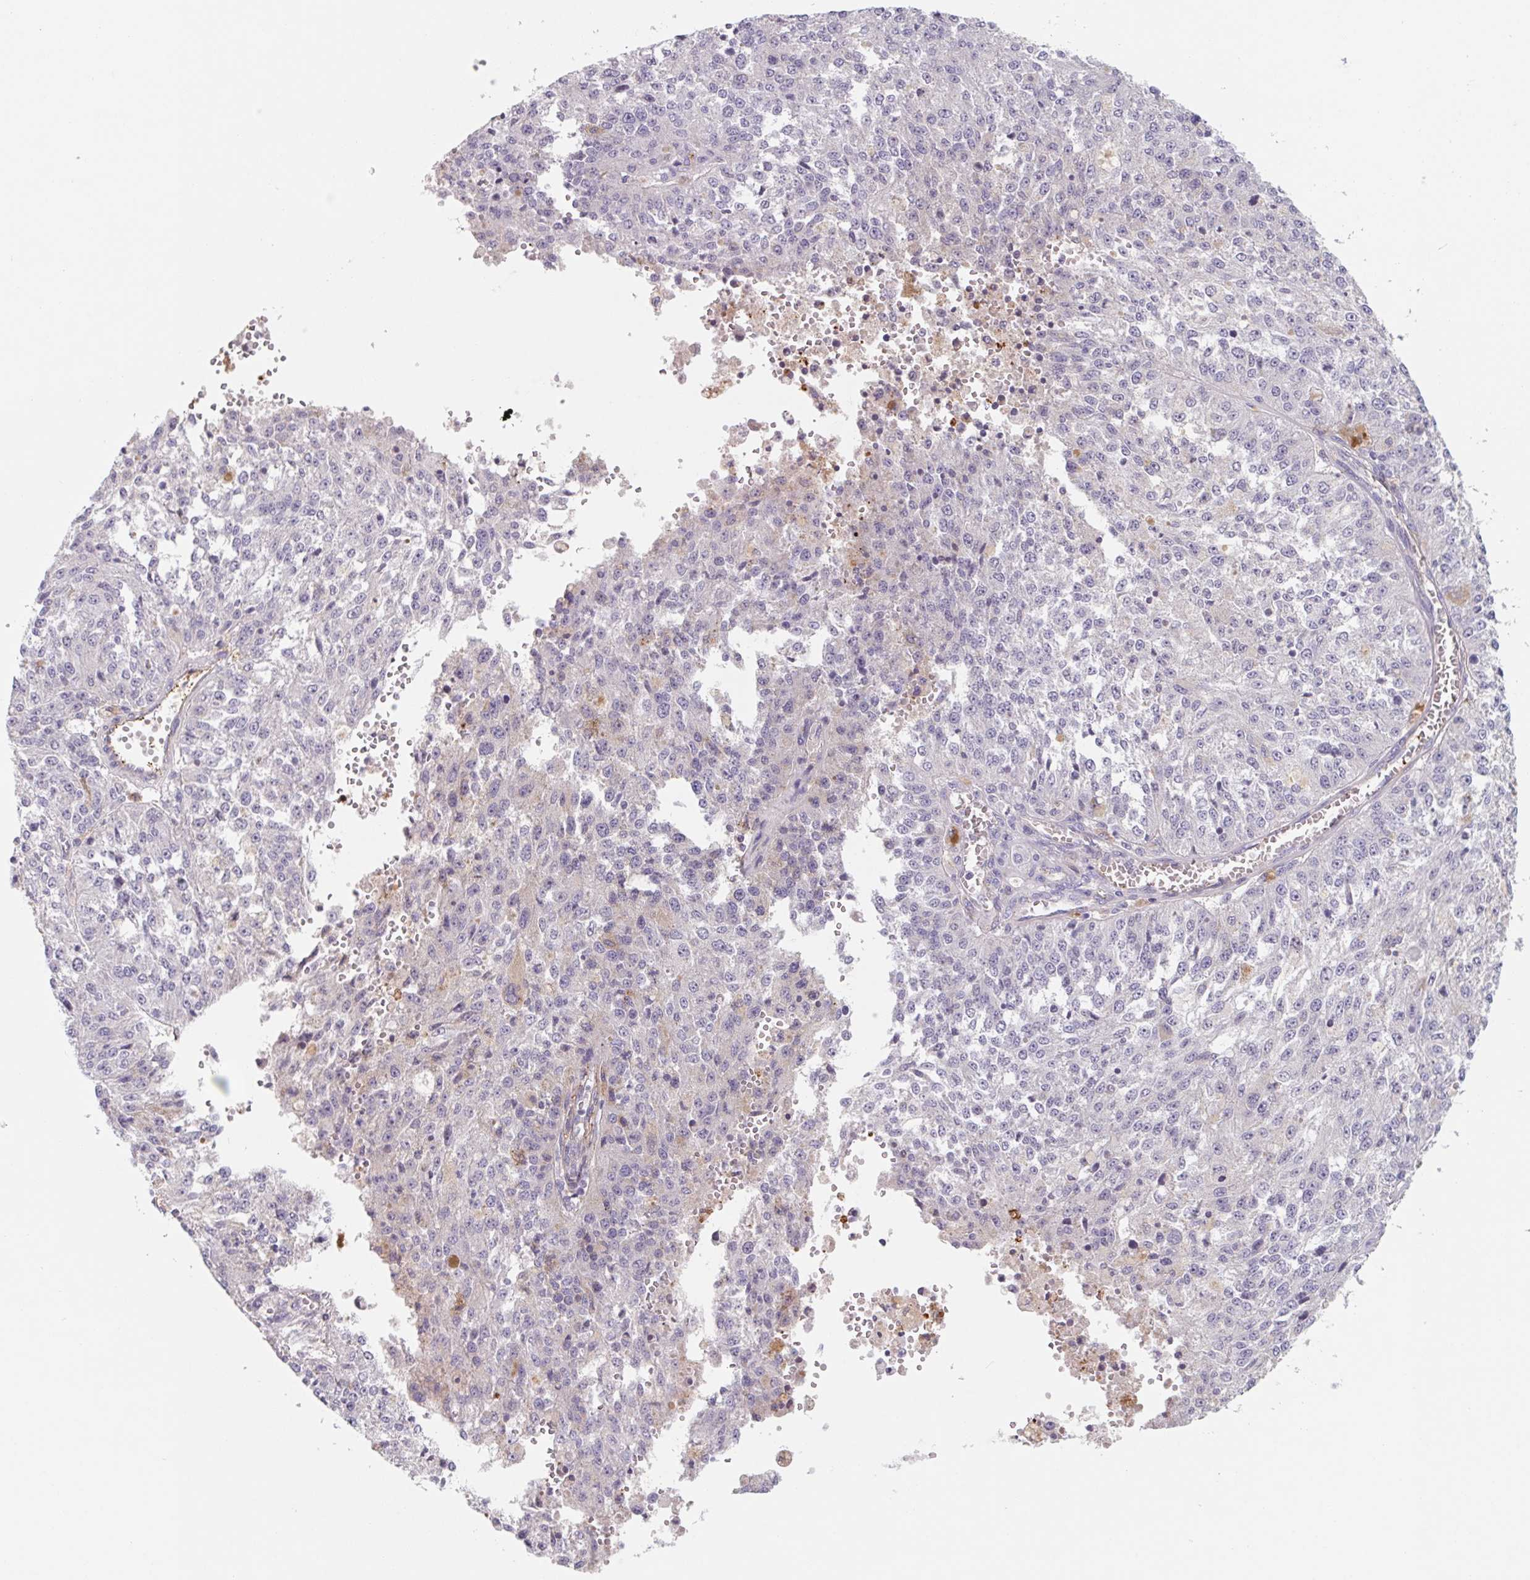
{"staining": {"intensity": "negative", "quantity": "none", "location": "none"}, "tissue": "melanoma", "cell_type": "Tumor cells", "image_type": "cancer", "snomed": [{"axis": "morphology", "description": "Malignant melanoma, Metastatic site"}, {"axis": "topography", "description": "Lymph node"}], "caption": "An image of malignant melanoma (metastatic site) stained for a protein reveals no brown staining in tumor cells.", "gene": "LPA", "patient": {"sex": "female", "age": 64}}